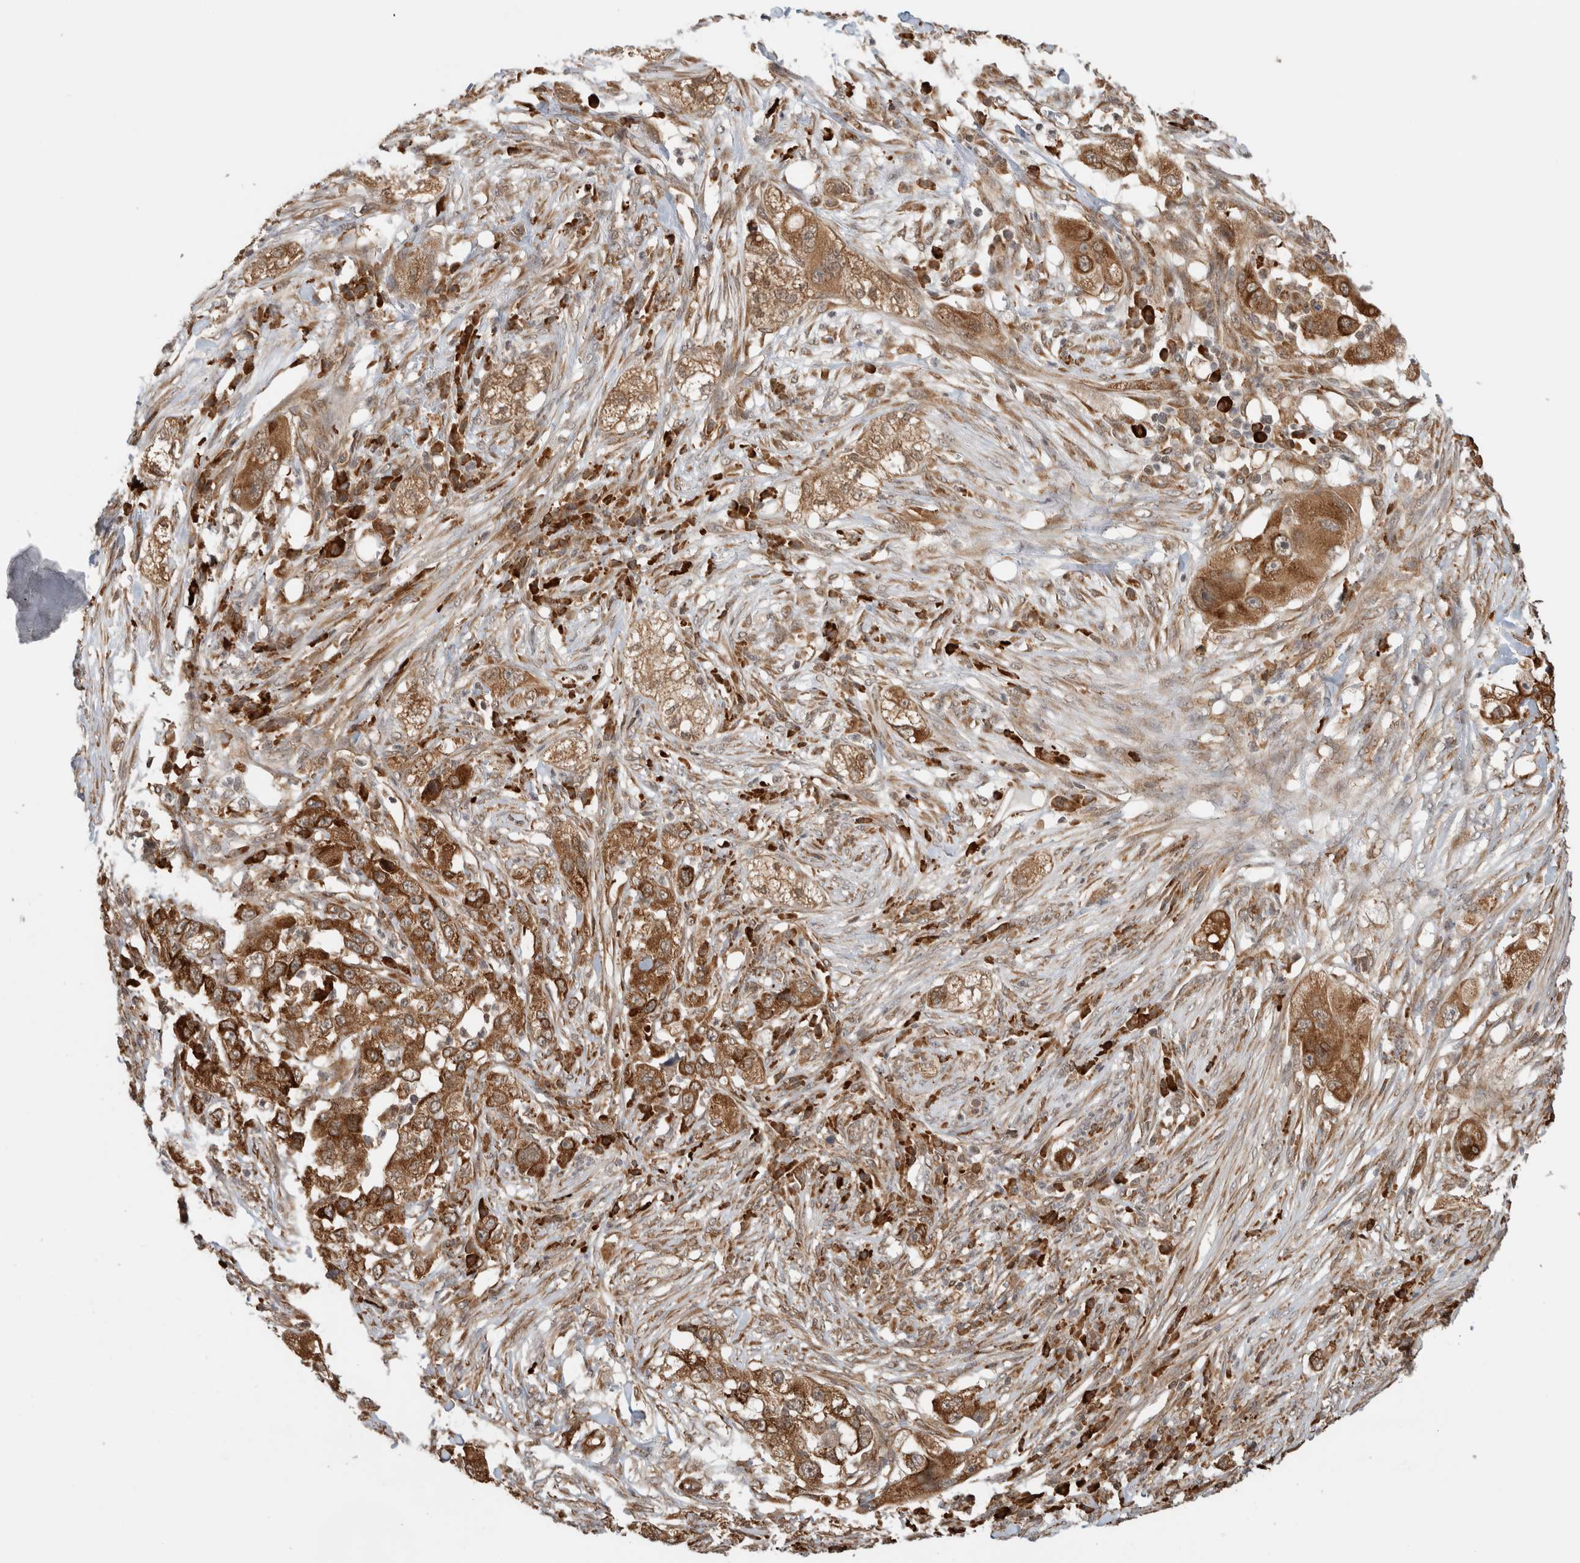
{"staining": {"intensity": "moderate", "quantity": ">75%", "location": "cytoplasmic/membranous"}, "tissue": "pancreatic cancer", "cell_type": "Tumor cells", "image_type": "cancer", "snomed": [{"axis": "morphology", "description": "Adenocarcinoma, NOS"}, {"axis": "topography", "description": "Pancreas"}], "caption": "An immunohistochemistry micrograph of neoplastic tissue is shown. Protein staining in brown shows moderate cytoplasmic/membranous positivity in adenocarcinoma (pancreatic) within tumor cells.", "gene": "MS4A7", "patient": {"sex": "female", "age": 78}}